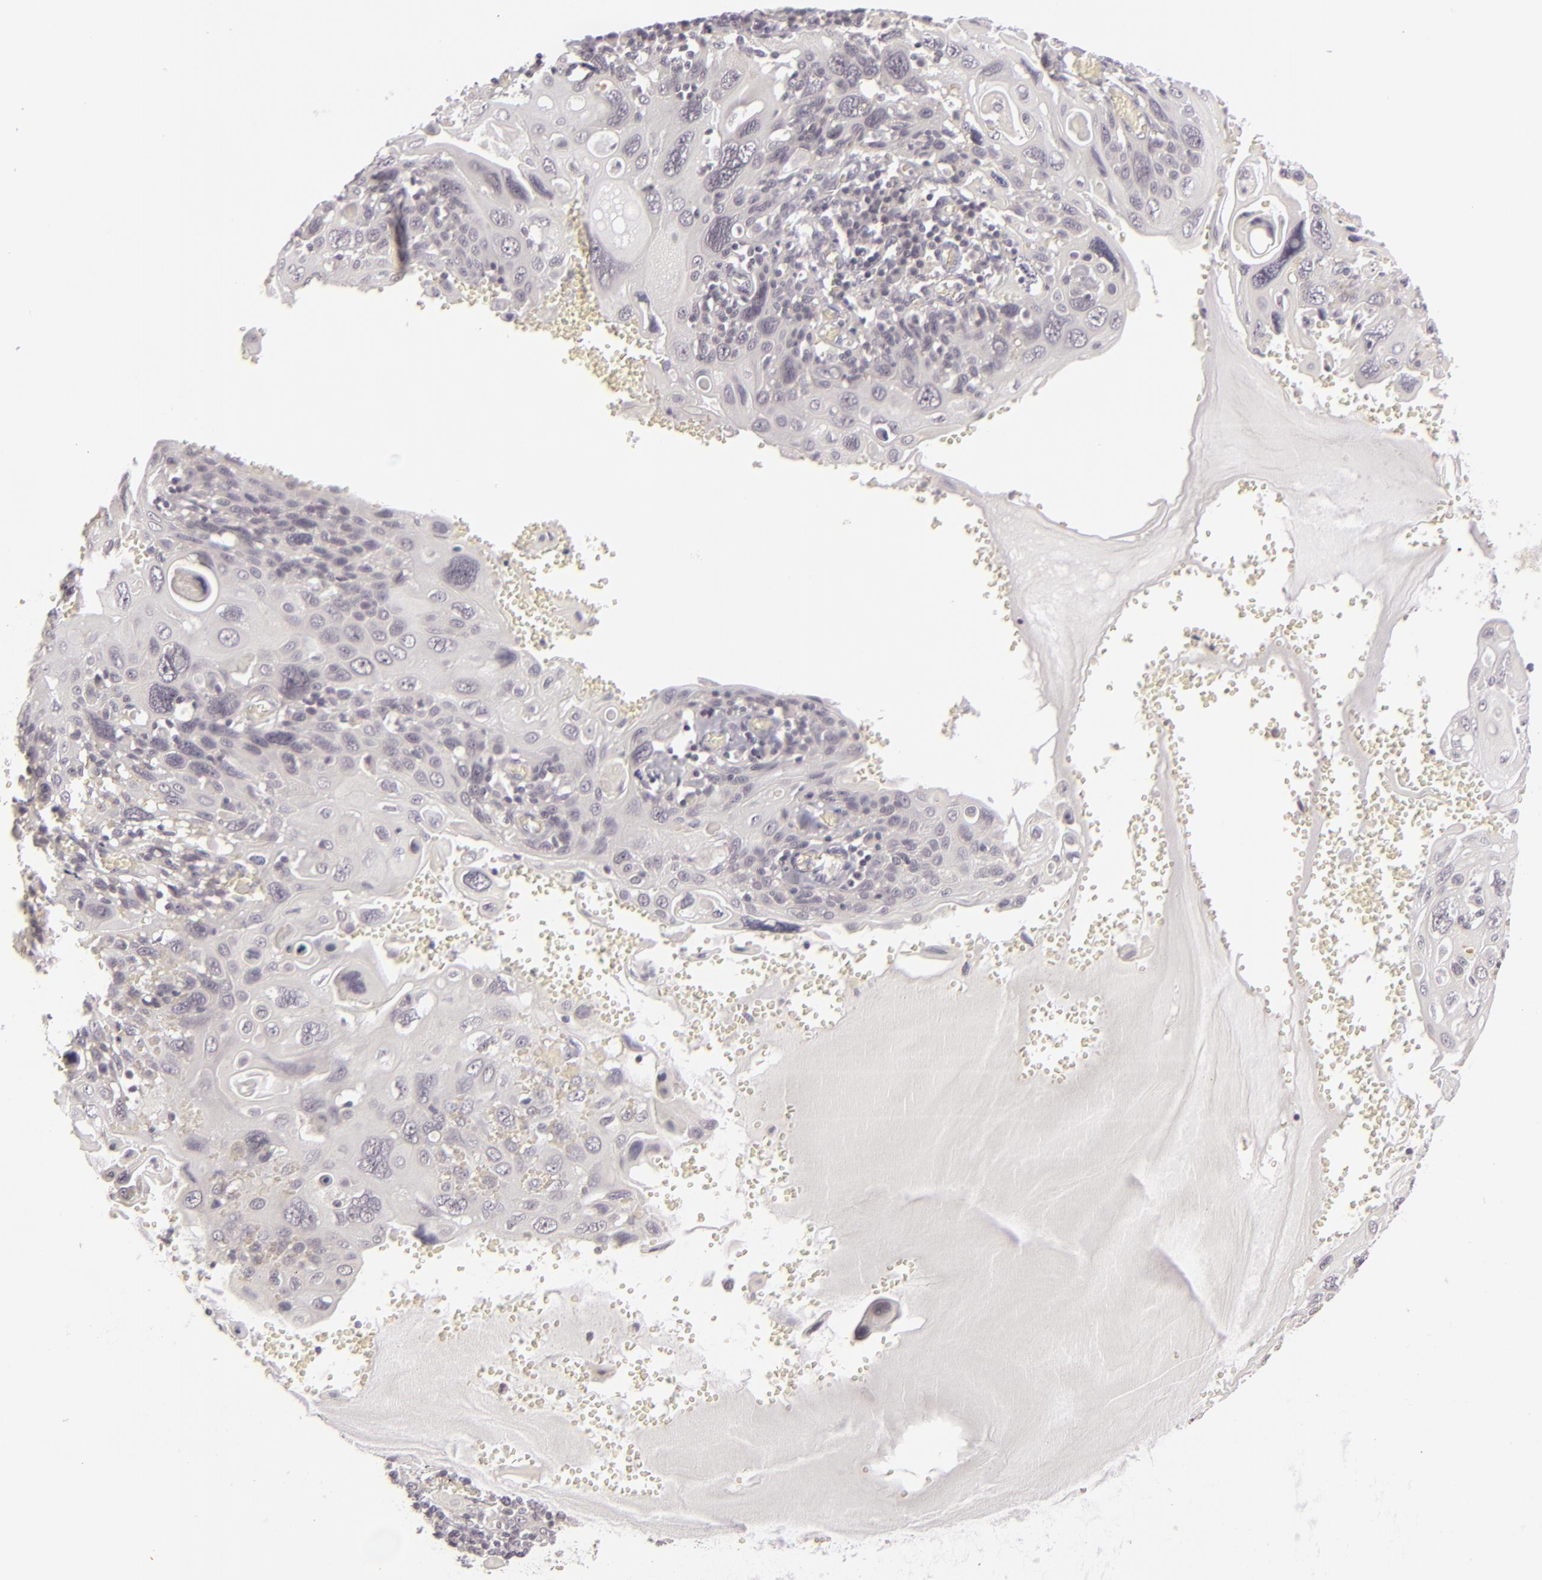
{"staining": {"intensity": "negative", "quantity": "none", "location": "none"}, "tissue": "cervical cancer", "cell_type": "Tumor cells", "image_type": "cancer", "snomed": [{"axis": "morphology", "description": "Squamous cell carcinoma, NOS"}, {"axis": "topography", "description": "Cervix"}], "caption": "The photomicrograph exhibits no staining of tumor cells in cervical squamous cell carcinoma.", "gene": "DLG3", "patient": {"sex": "female", "age": 54}}